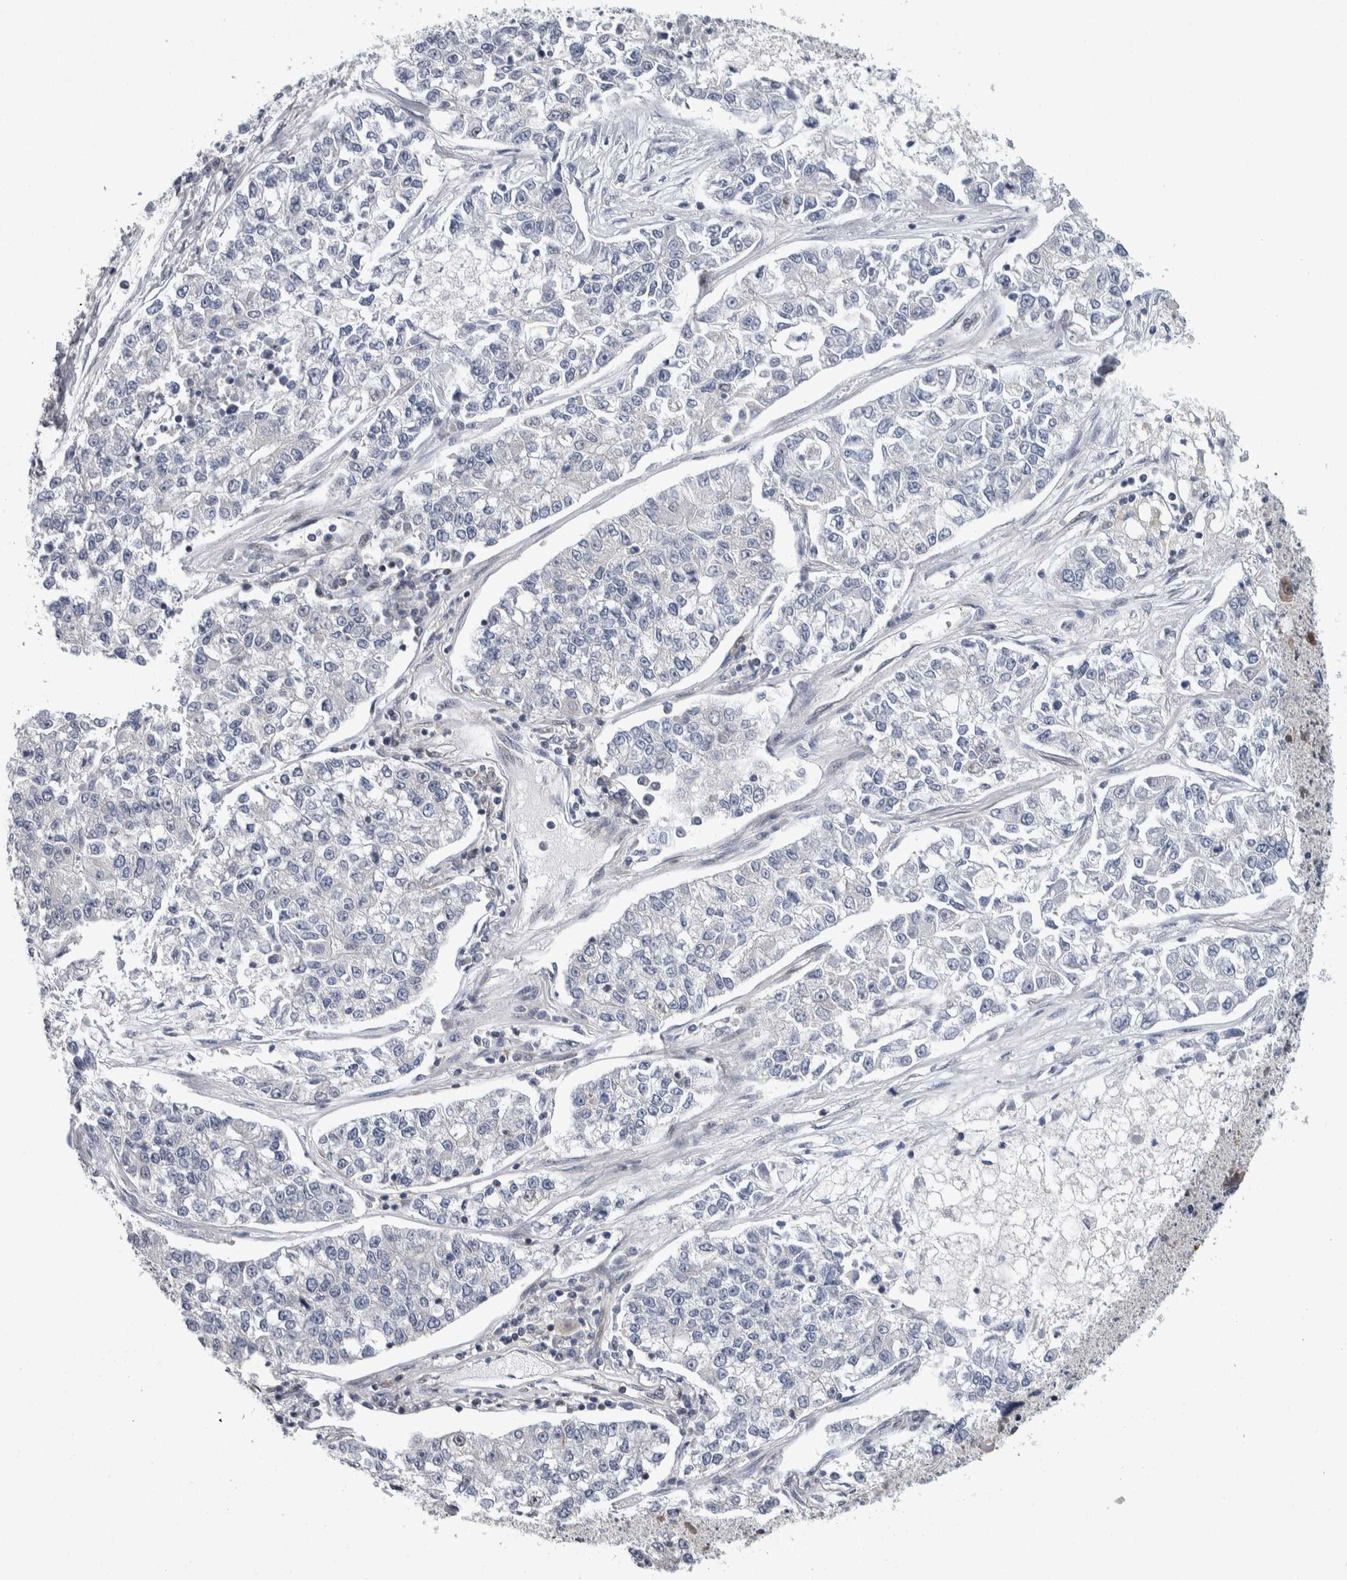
{"staining": {"intensity": "negative", "quantity": "none", "location": "none"}, "tissue": "lung cancer", "cell_type": "Tumor cells", "image_type": "cancer", "snomed": [{"axis": "morphology", "description": "Adenocarcinoma, NOS"}, {"axis": "topography", "description": "Lung"}], "caption": "DAB (3,3'-diaminobenzidine) immunohistochemical staining of human adenocarcinoma (lung) demonstrates no significant staining in tumor cells.", "gene": "PTPA", "patient": {"sex": "male", "age": 49}}